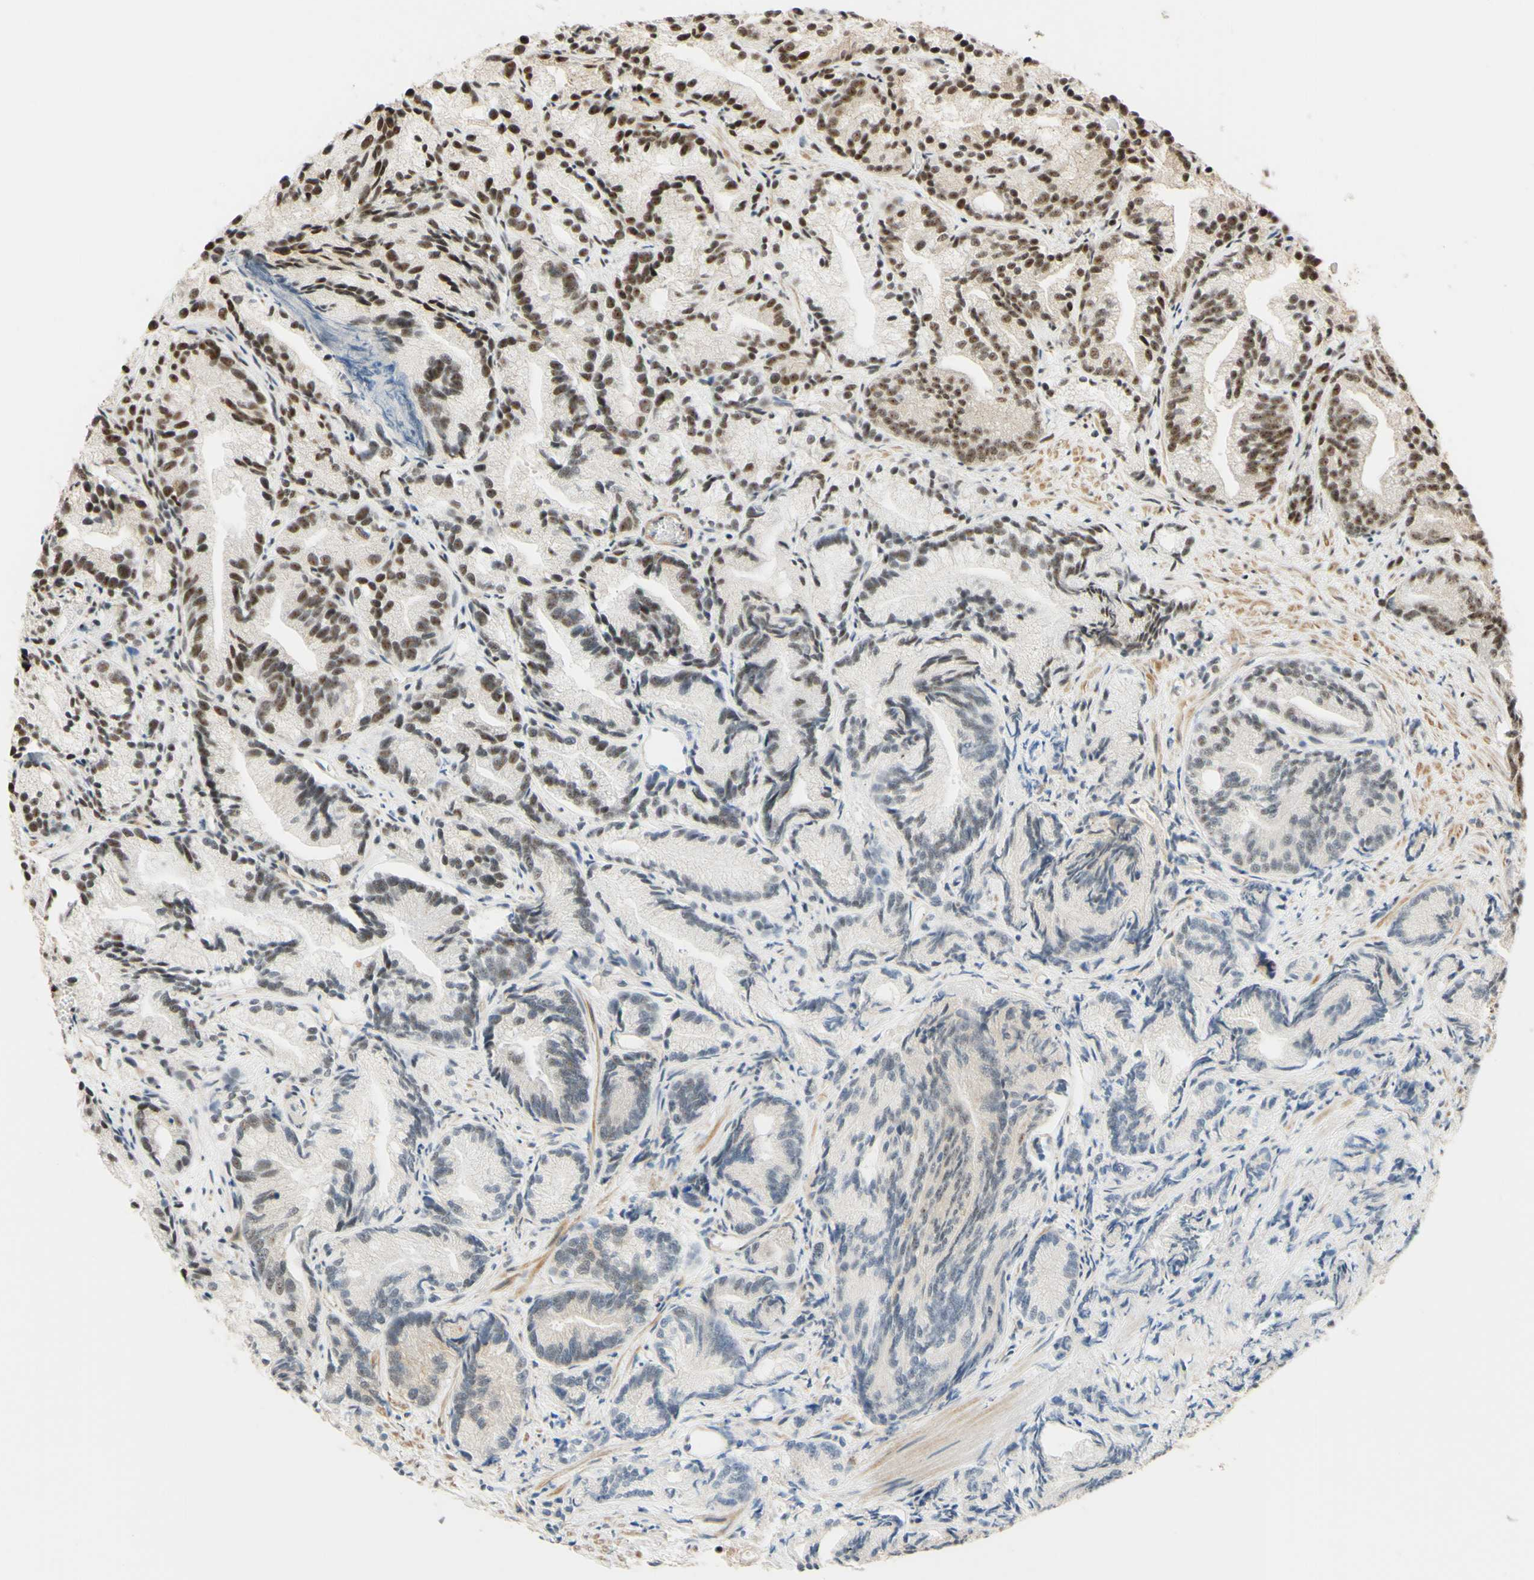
{"staining": {"intensity": "moderate", "quantity": ">75%", "location": "nuclear"}, "tissue": "prostate cancer", "cell_type": "Tumor cells", "image_type": "cancer", "snomed": [{"axis": "morphology", "description": "Adenocarcinoma, Low grade"}, {"axis": "topography", "description": "Prostate"}], "caption": "IHC (DAB (3,3'-diaminobenzidine)) staining of prostate adenocarcinoma (low-grade) demonstrates moderate nuclear protein expression in approximately >75% of tumor cells.", "gene": "SAP18", "patient": {"sex": "male", "age": 89}}